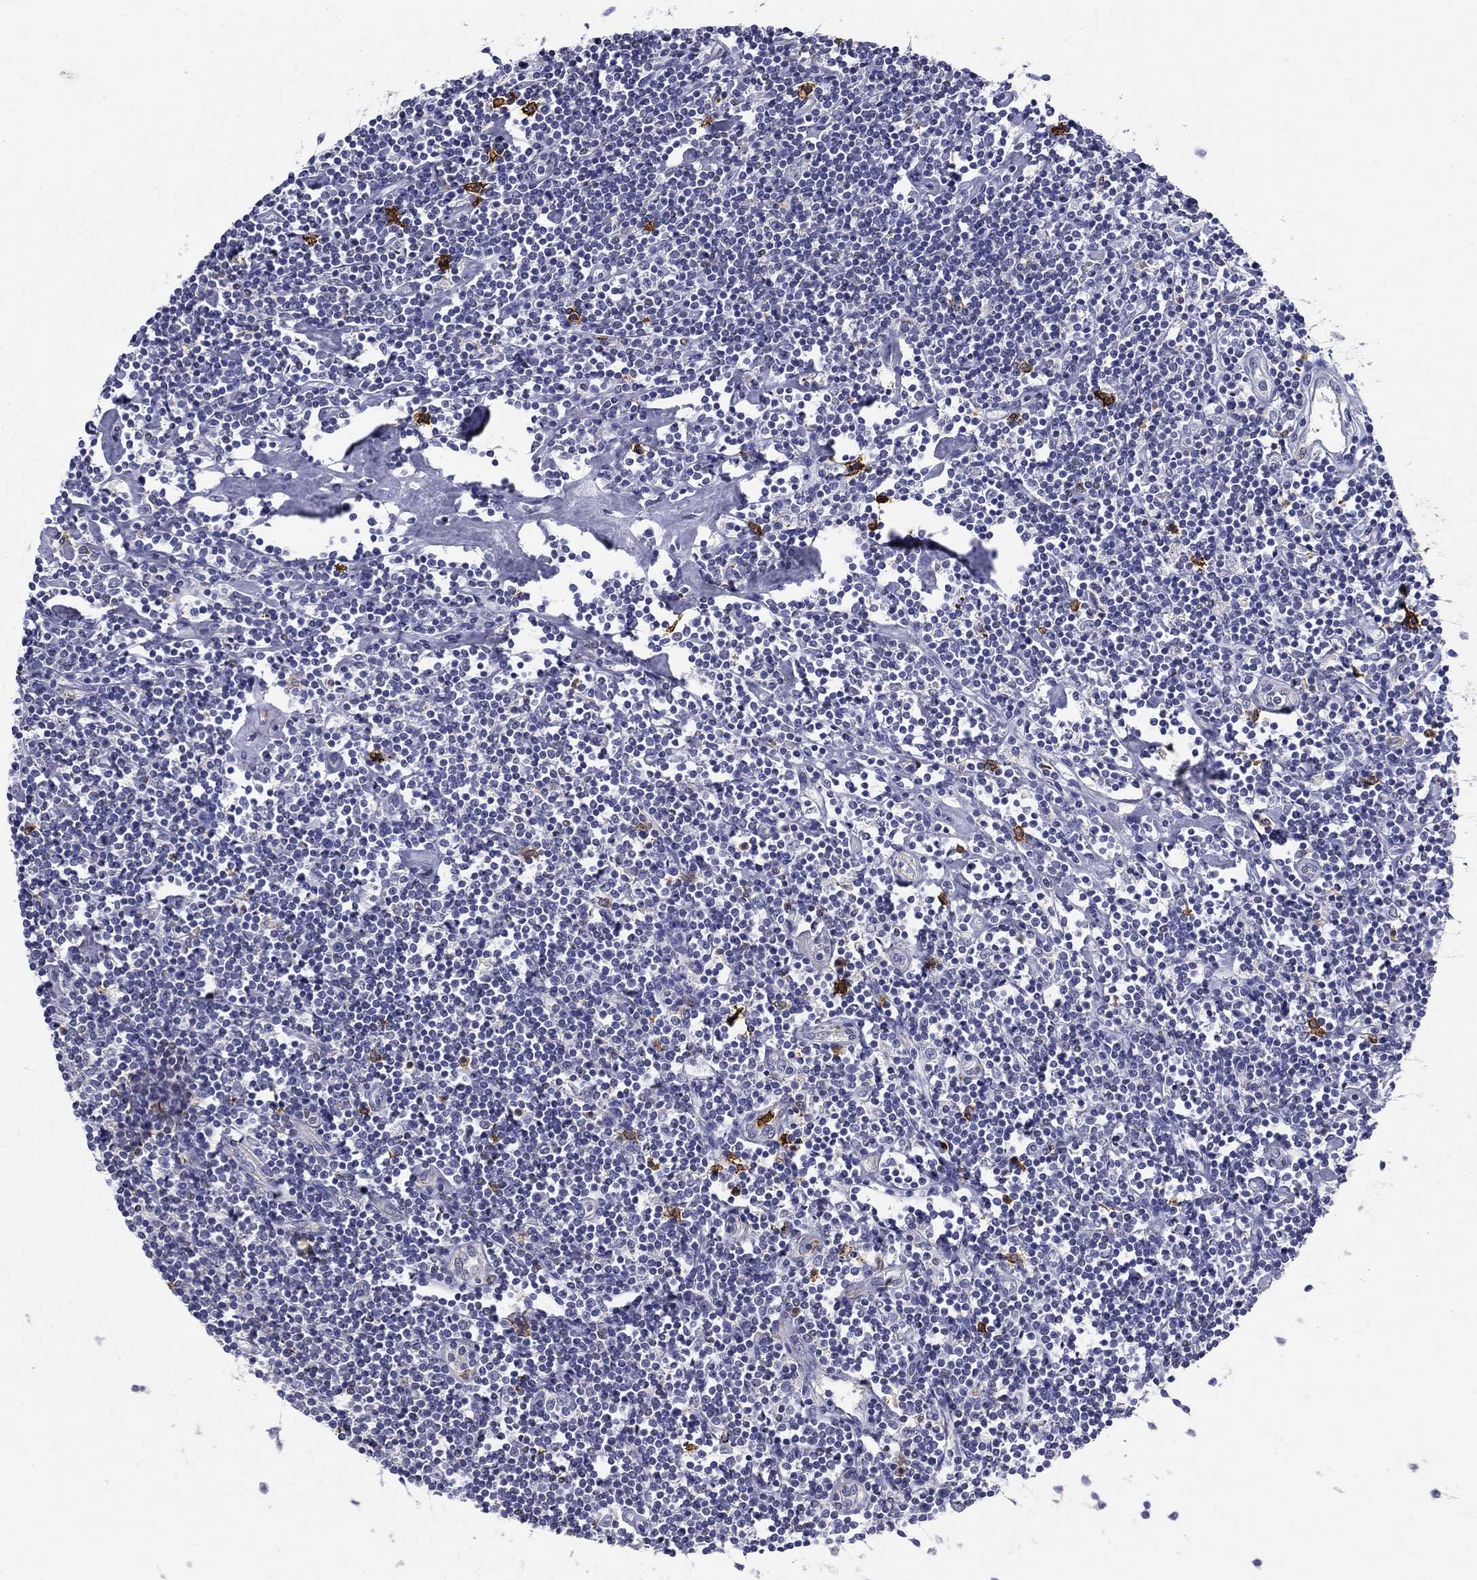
{"staining": {"intensity": "negative", "quantity": "none", "location": "none"}, "tissue": "lymphoma", "cell_type": "Tumor cells", "image_type": "cancer", "snomed": [{"axis": "morphology", "description": "Hodgkin's disease, NOS"}, {"axis": "topography", "description": "Lymph node"}], "caption": "Immunohistochemistry (IHC) image of human Hodgkin's disease stained for a protein (brown), which demonstrates no positivity in tumor cells.", "gene": "IGSF8", "patient": {"sex": "male", "age": 40}}